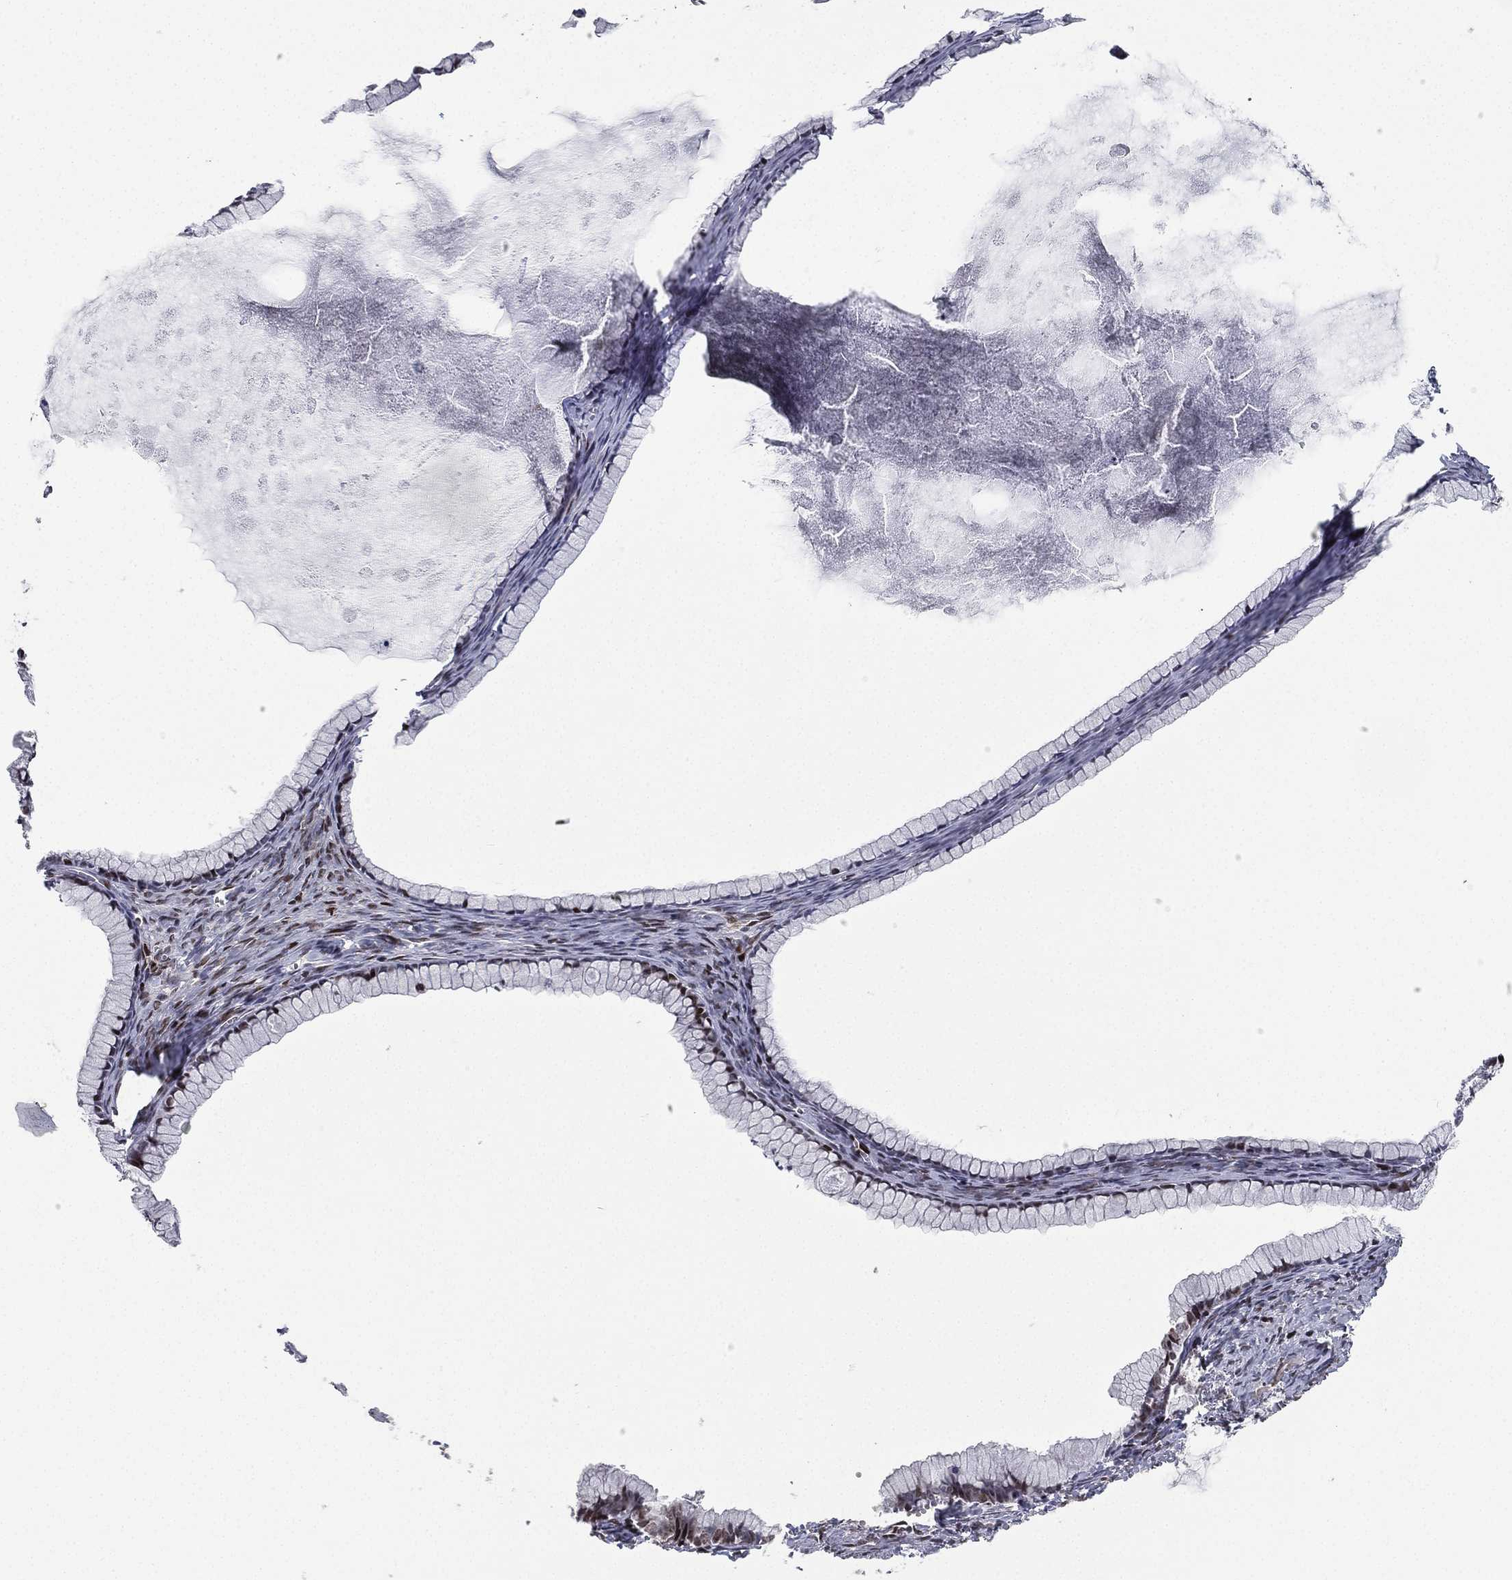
{"staining": {"intensity": "moderate", "quantity": "25%-75%", "location": "nuclear"}, "tissue": "ovarian cancer", "cell_type": "Tumor cells", "image_type": "cancer", "snomed": [{"axis": "morphology", "description": "Cystadenocarcinoma, mucinous, NOS"}, {"axis": "topography", "description": "Ovary"}], "caption": "Immunohistochemistry histopathology image of ovarian cancer stained for a protein (brown), which demonstrates medium levels of moderate nuclear expression in approximately 25%-75% of tumor cells.", "gene": "RTF1", "patient": {"sex": "female", "age": 41}}